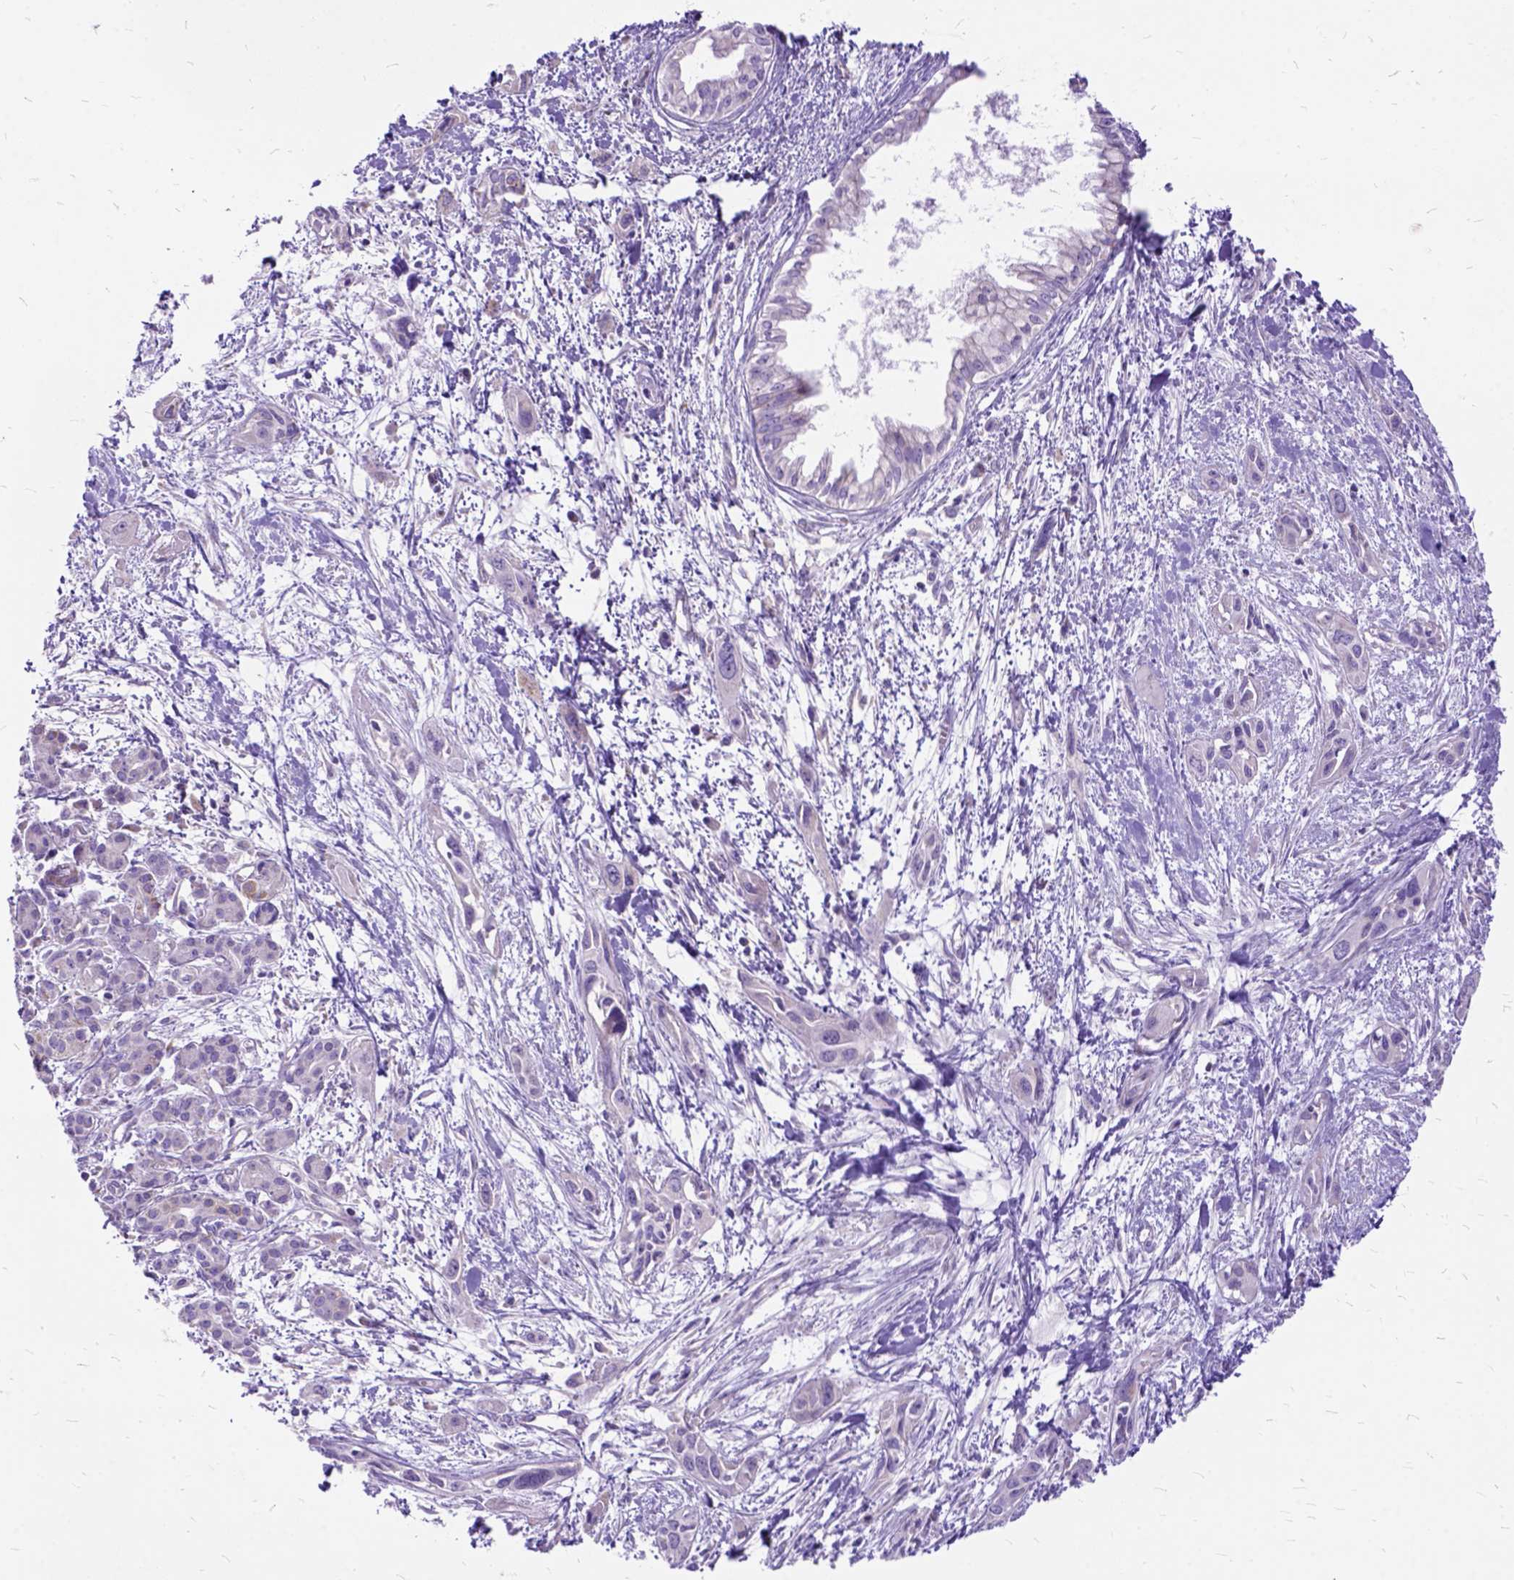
{"staining": {"intensity": "negative", "quantity": "none", "location": "none"}, "tissue": "pancreatic cancer", "cell_type": "Tumor cells", "image_type": "cancer", "snomed": [{"axis": "morphology", "description": "Adenocarcinoma, NOS"}, {"axis": "topography", "description": "Pancreas"}], "caption": "DAB (3,3'-diaminobenzidine) immunohistochemical staining of pancreatic adenocarcinoma displays no significant expression in tumor cells.", "gene": "CTAG2", "patient": {"sex": "female", "age": 55}}